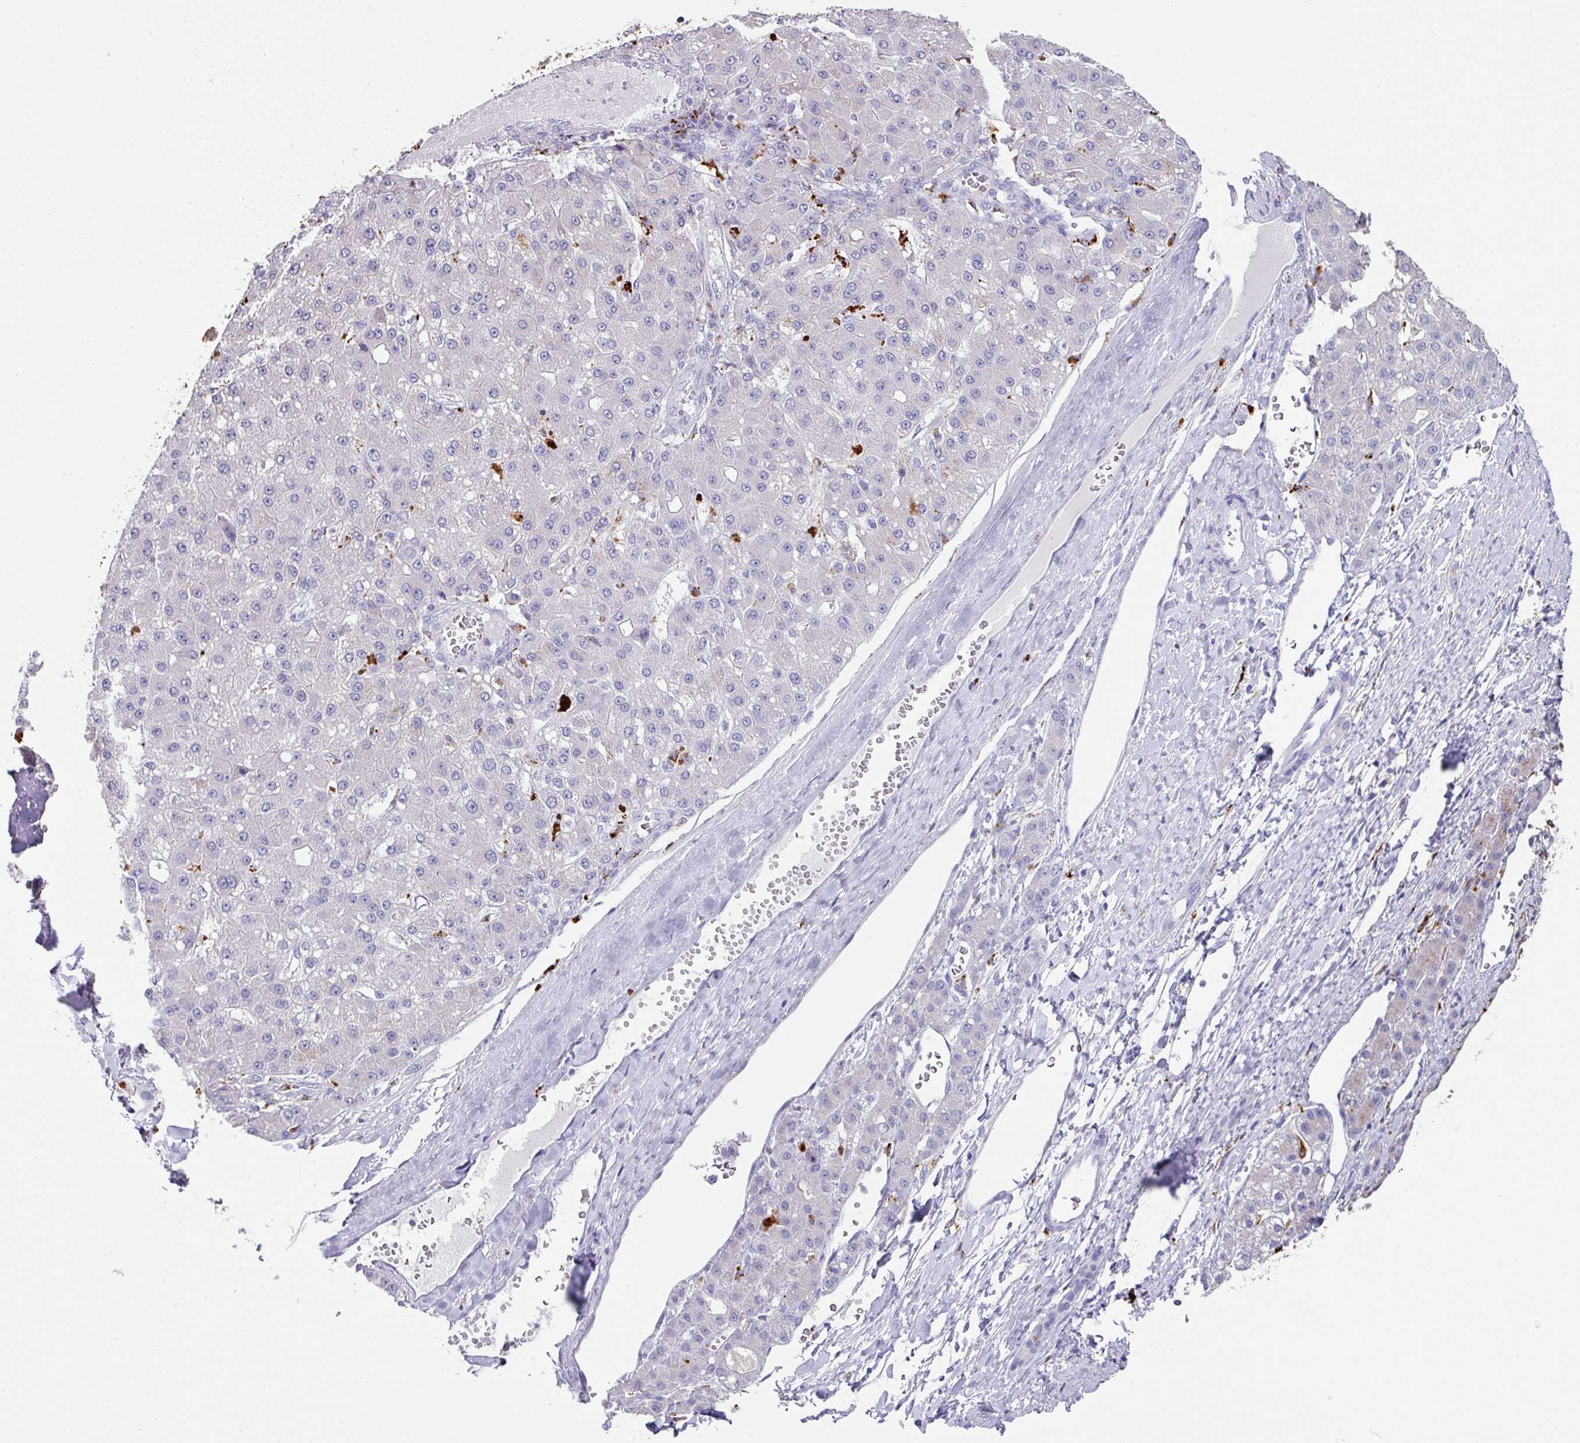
{"staining": {"intensity": "moderate", "quantity": "<25%", "location": "cytoplasmic/membranous"}, "tissue": "liver cancer", "cell_type": "Tumor cells", "image_type": "cancer", "snomed": [{"axis": "morphology", "description": "Carcinoma, Hepatocellular, NOS"}, {"axis": "topography", "description": "Liver"}], "caption": "Liver cancer (hepatocellular carcinoma) was stained to show a protein in brown. There is low levels of moderate cytoplasmic/membranous expression in approximately <25% of tumor cells.", "gene": "CPVL", "patient": {"sex": "male", "age": 67}}